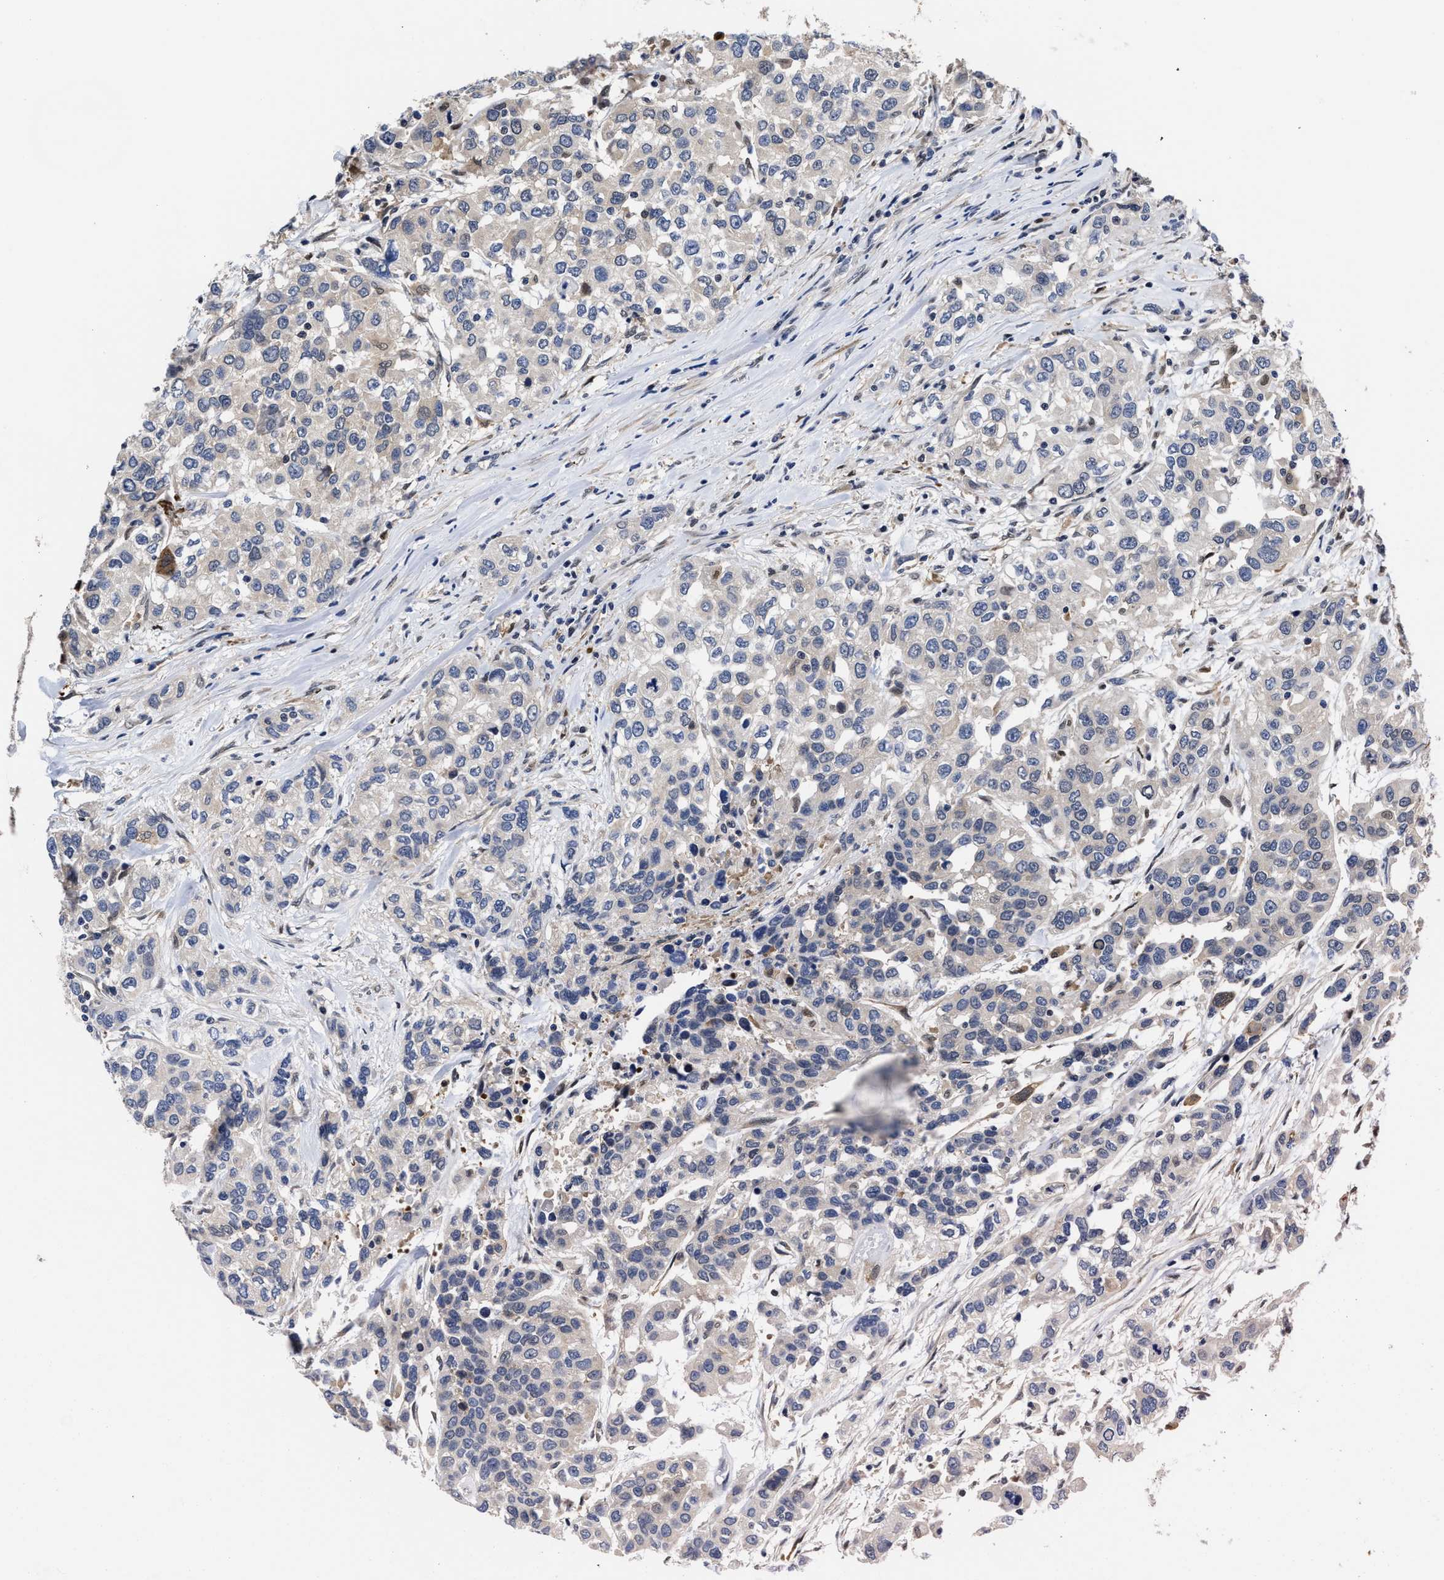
{"staining": {"intensity": "weak", "quantity": "<25%", "location": "cytoplasmic/membranous"}, "tissue": "urothelial cancer", "cell_type": "Tumor cells", "image_type": "cancer", "snomed": [{"axis": "morphology", "description": "Urothelial carcinoma, High grade"}, {"axis": "topography", "description": "Urinary bladder"}], "caption": "Immunohistochemical staining of high-grade urothelial carcinoma reveals no significant positivity in tumor cells.", "gene": "KIF12", "patient": {"sex": "female", "age": 80}}